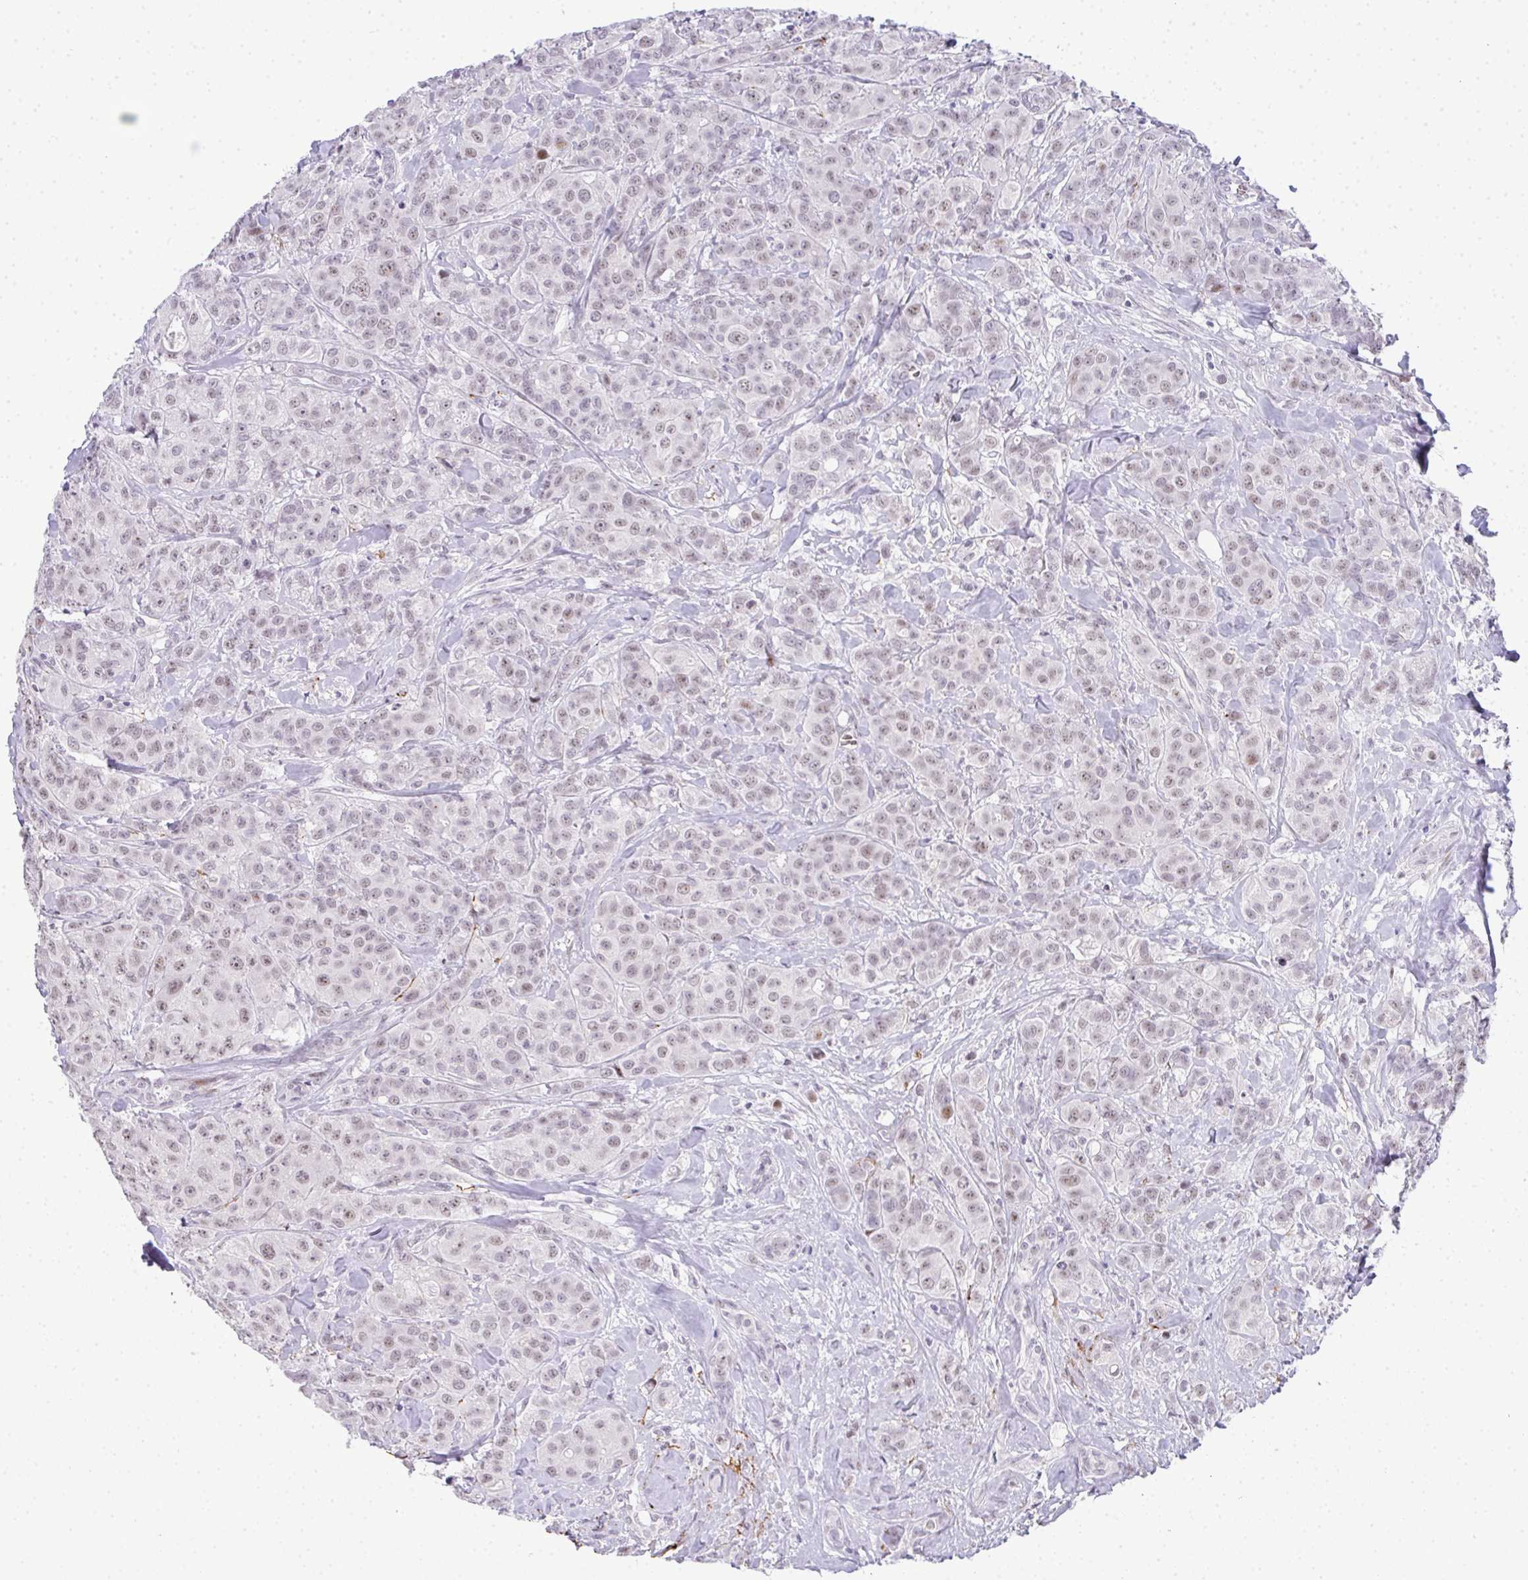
{"staining": {"intensity": "weak", "quantity": ">75%", "location": "nuclear"}, "tissue": "breast cancer", "cell_type": "Tumor cells", "image_type": "cancer", "snomed": [{"axis": "morphology", "description": "Normal tissue, NOS"}, {"axis": "morphology", "description": "Duct carcinoma"}, {"axis": "topography", "description": "Breast"}], "caption": "Breast cancer (intraductal carcinoma) was stained to show a protein in brown. There is low levels of weak nuclear staining in about >75% of tumor cells.", "gene": "TNMD", "patient": {"sex": "female", "age": 43}}